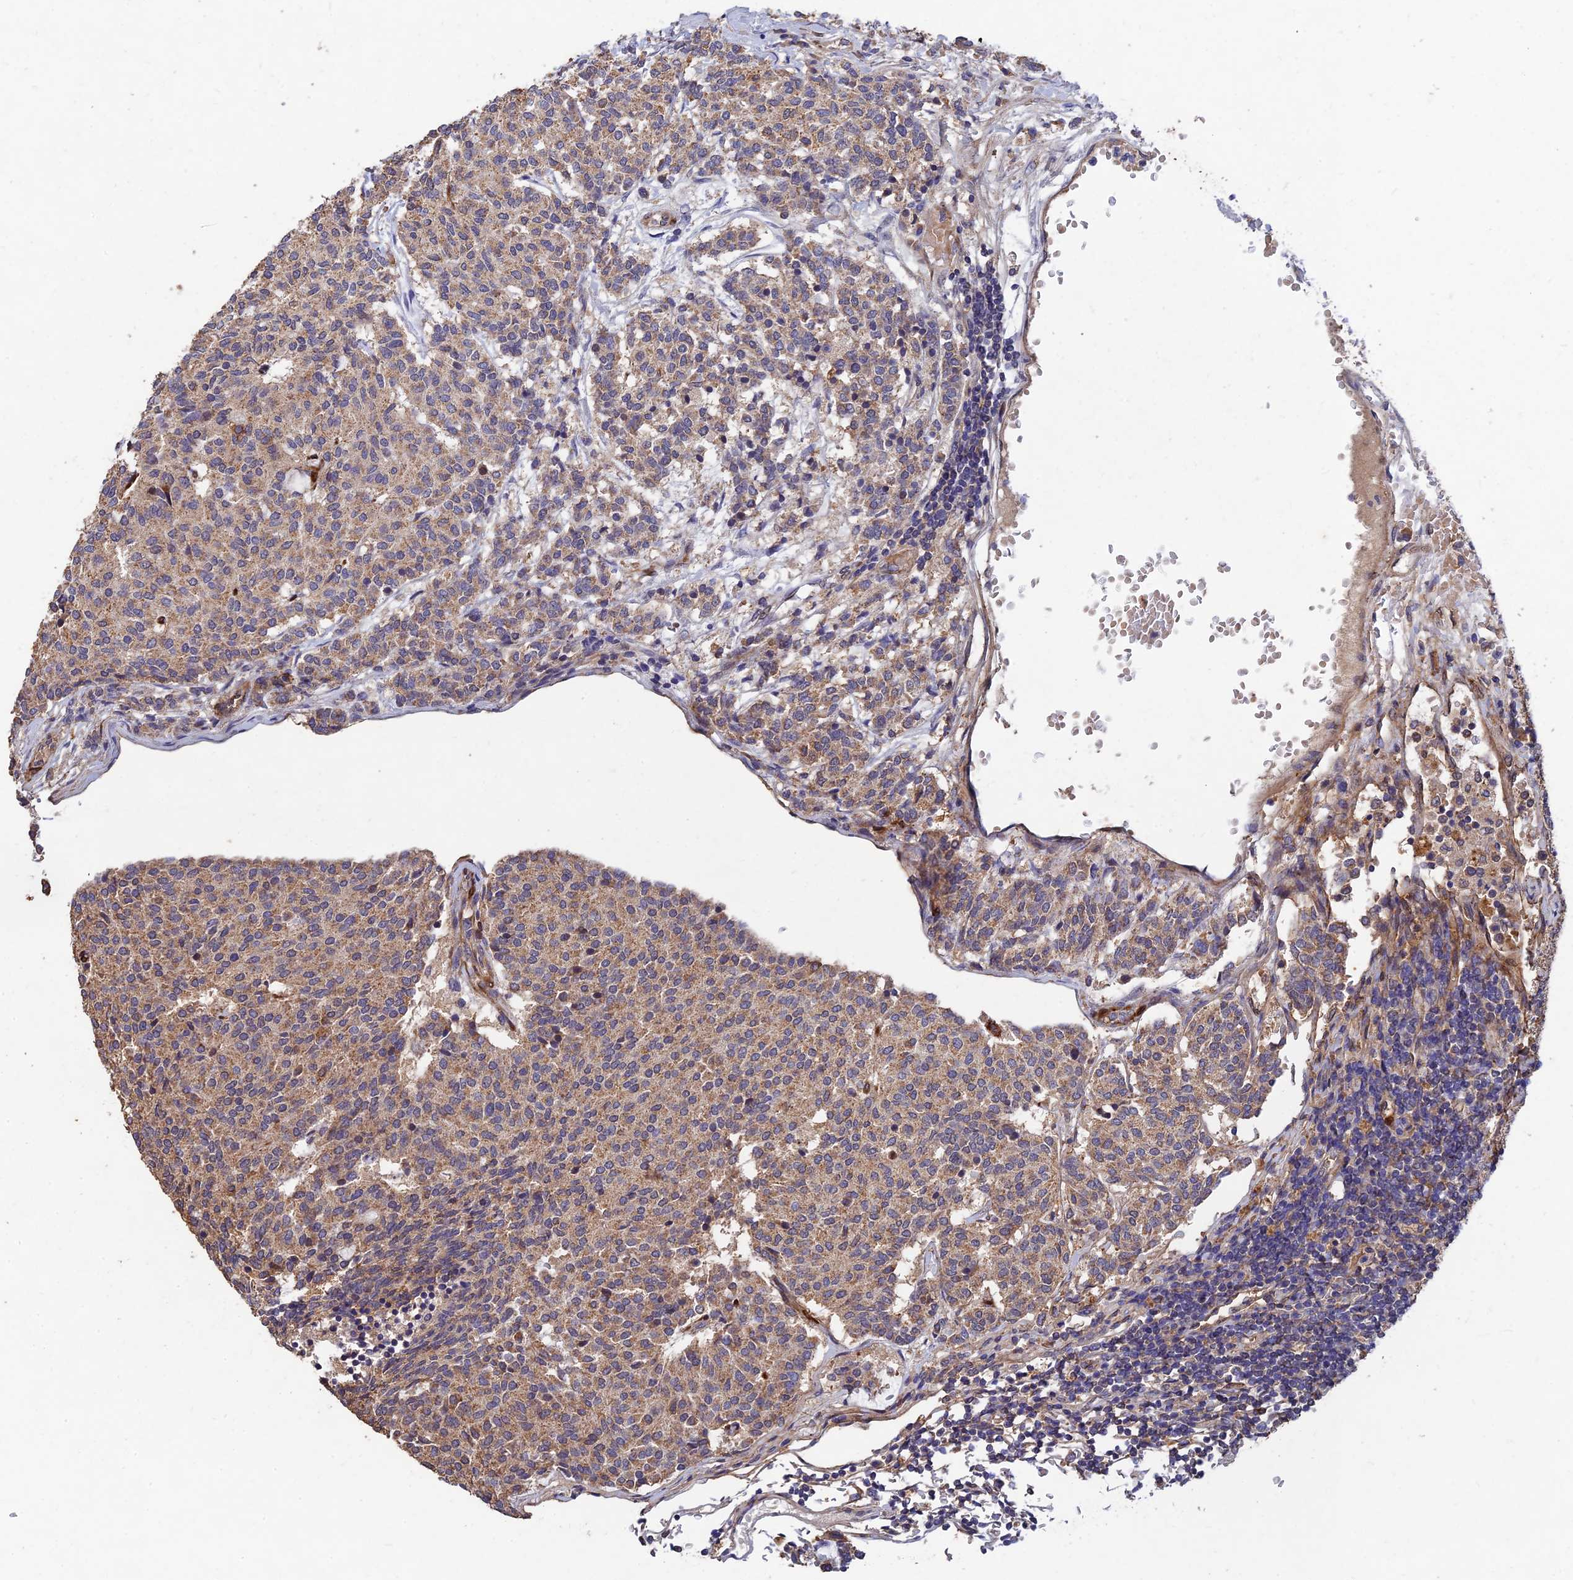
{"staining": {"intensity": "moderate", "quantity": ">75%", "location": "cytoplasmic/membranous"}, "tissue": "carcinoid", "cell_type": "Tumor cells", "image_type": "cancer", "snomed": [{"axis": "morphology", "description": "Carcinoid, malignant, NOS"}, {"axis": "topography", "description": "Pancreas"}], "caption": "Approximately >75% of tumor cells in human malignant carcinoid reveal moderate cytoplasmic/membranous protein expression as visualized by brown immunohistochemical staining.", "gene": "SLC38A11", "patient": {"sex": "female", "age": 54}}